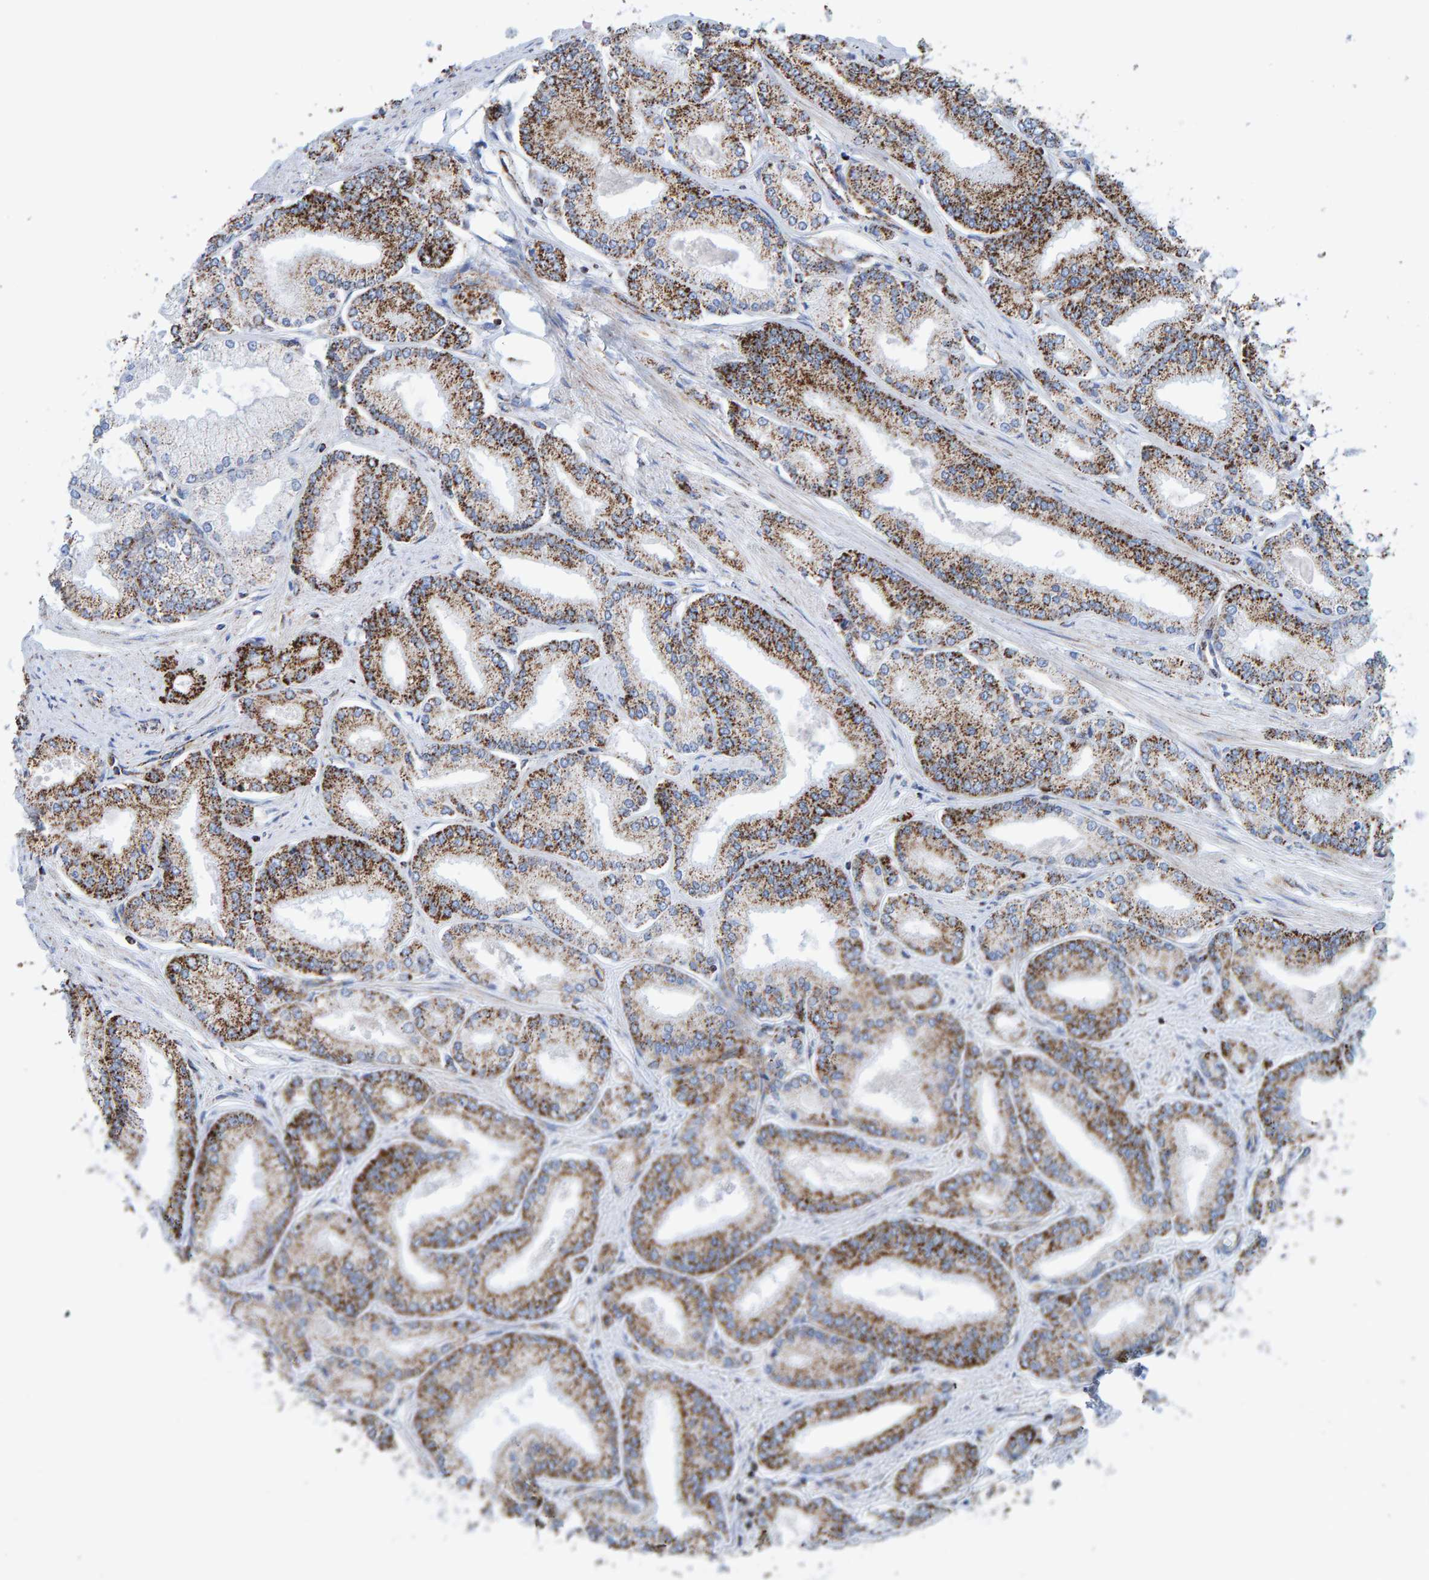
{"staining": {"intensity": "strong", "quantity": ">75%", "location": "cytoplasmic/membranous"}, "tissue": "prostate cancer", "cell_type": "Tumor cells", "image_type": "cancer", "snomed": [{"axis": "morphology", "description": "Adenocarcinoma, Low grade"}, {"axis": "topography", "description": "Prostate"}], "caption": "IHC photomicrograph of neoplastic tissue: prostate low-grade adenocarcinoma stained using IHC displays high levels of strong protein expression localized specifically in the cytoplasmic/membranous of tumor cells, appearing as a cytoplasmic/membranous brown color.", "gene": "ENSG00000262660", "patient": {"sex": "male", "age": 52}}